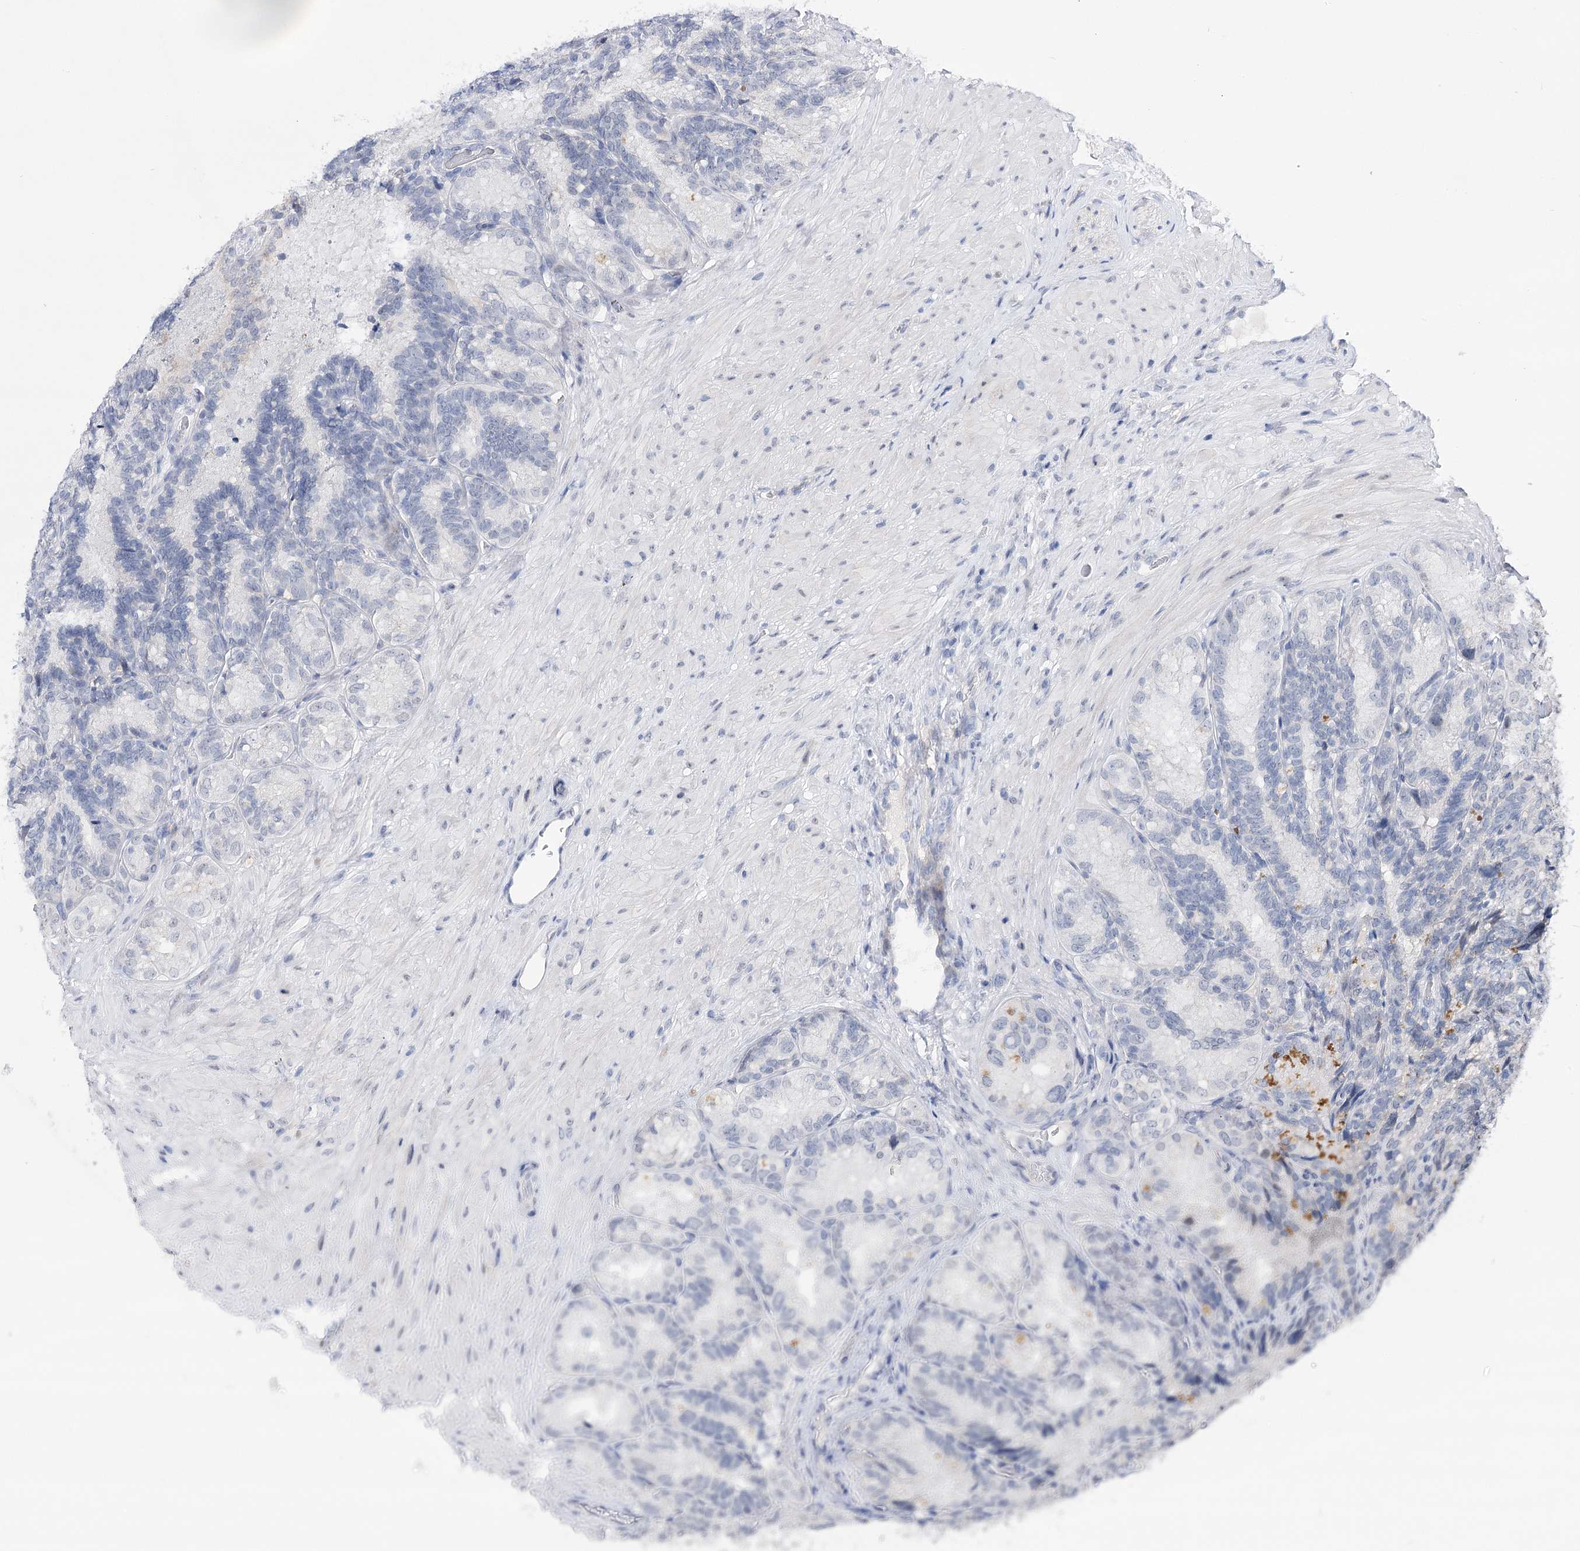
{"staining": {"intensity": "negative", "quantity": "none", "location": "none"}, "tissue": "seminal vesicle", "cell_type": "Glandular cells", "image_type": "normal", "snomed": [{"axis": "morphology", "description": "Normal tissue, NOS"}, {"axis": "topography", "description": "Seminal veicle"}], "caption": "Unremarkable seminal vesicle was stained to show a protein in brown. There is no significant expression in glandular cells. (DAB (3,3'-diaminobenzidine) immunohistochemistry with hematoxylin counter stain).", "gene": "ATP10B", "patient": {"sex": "male", "age": 60}}